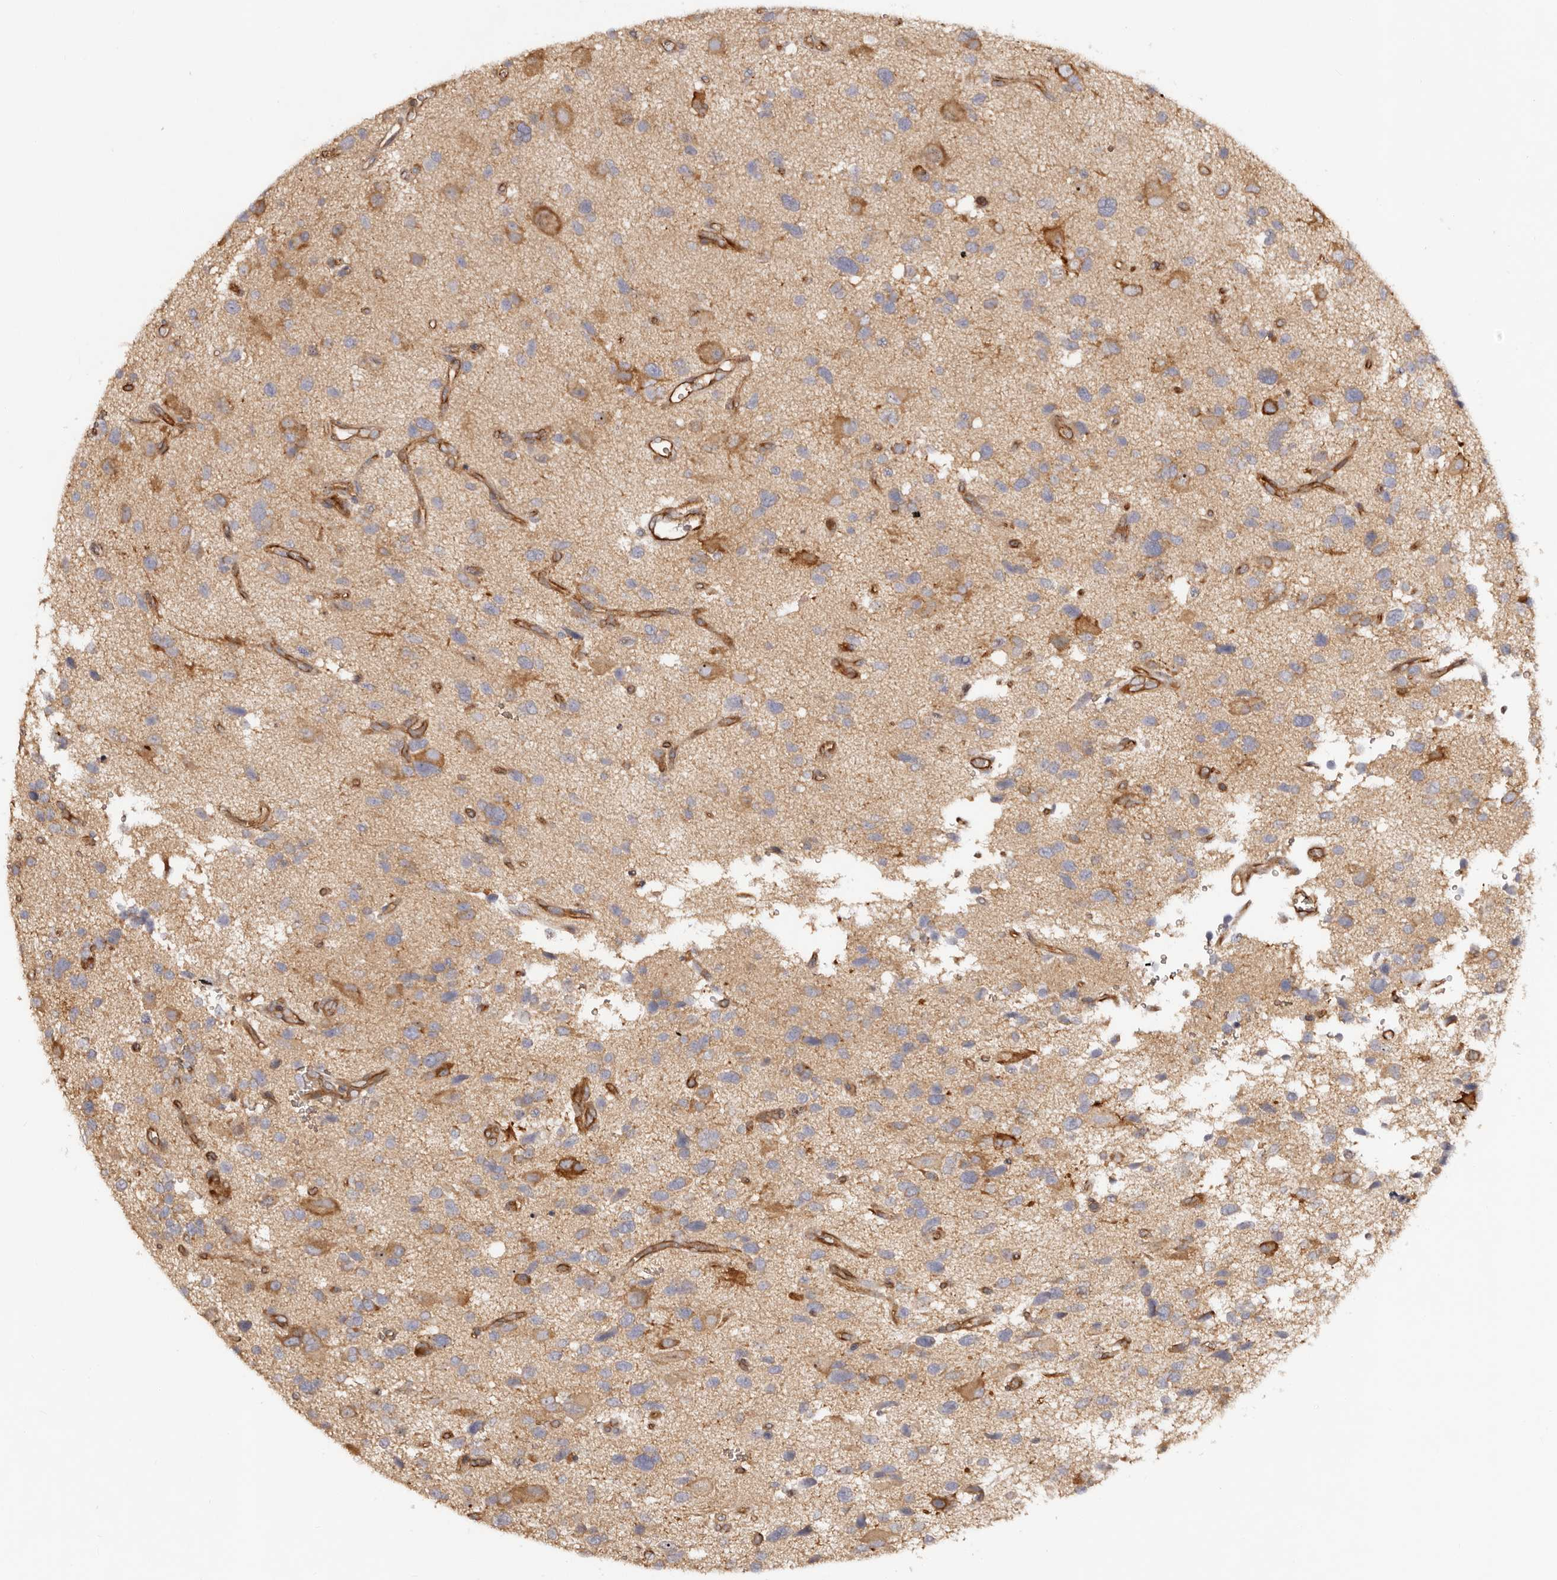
{"staining": {"intensity": "moderate", "quantity": "<25%", "location": "cytoplasmic/membranous"}, "tissue": "glioma", "cell_type": "Tumor cells", "image_type": "cancer", "snomed": [{"axis": "morphology", "description": "Glioma, malignant, High grade"}, {"axis": "topography", "description": "Brain"}], "caption": "Immunohistochemical staining of malignant glioma (high-grade) shows low levels of moderate cytoplasmic/membranous protein expression in approximately <25% of tumor cells.", "gene": "RPS6", "patient": {"sex": "male", "age": 33}}